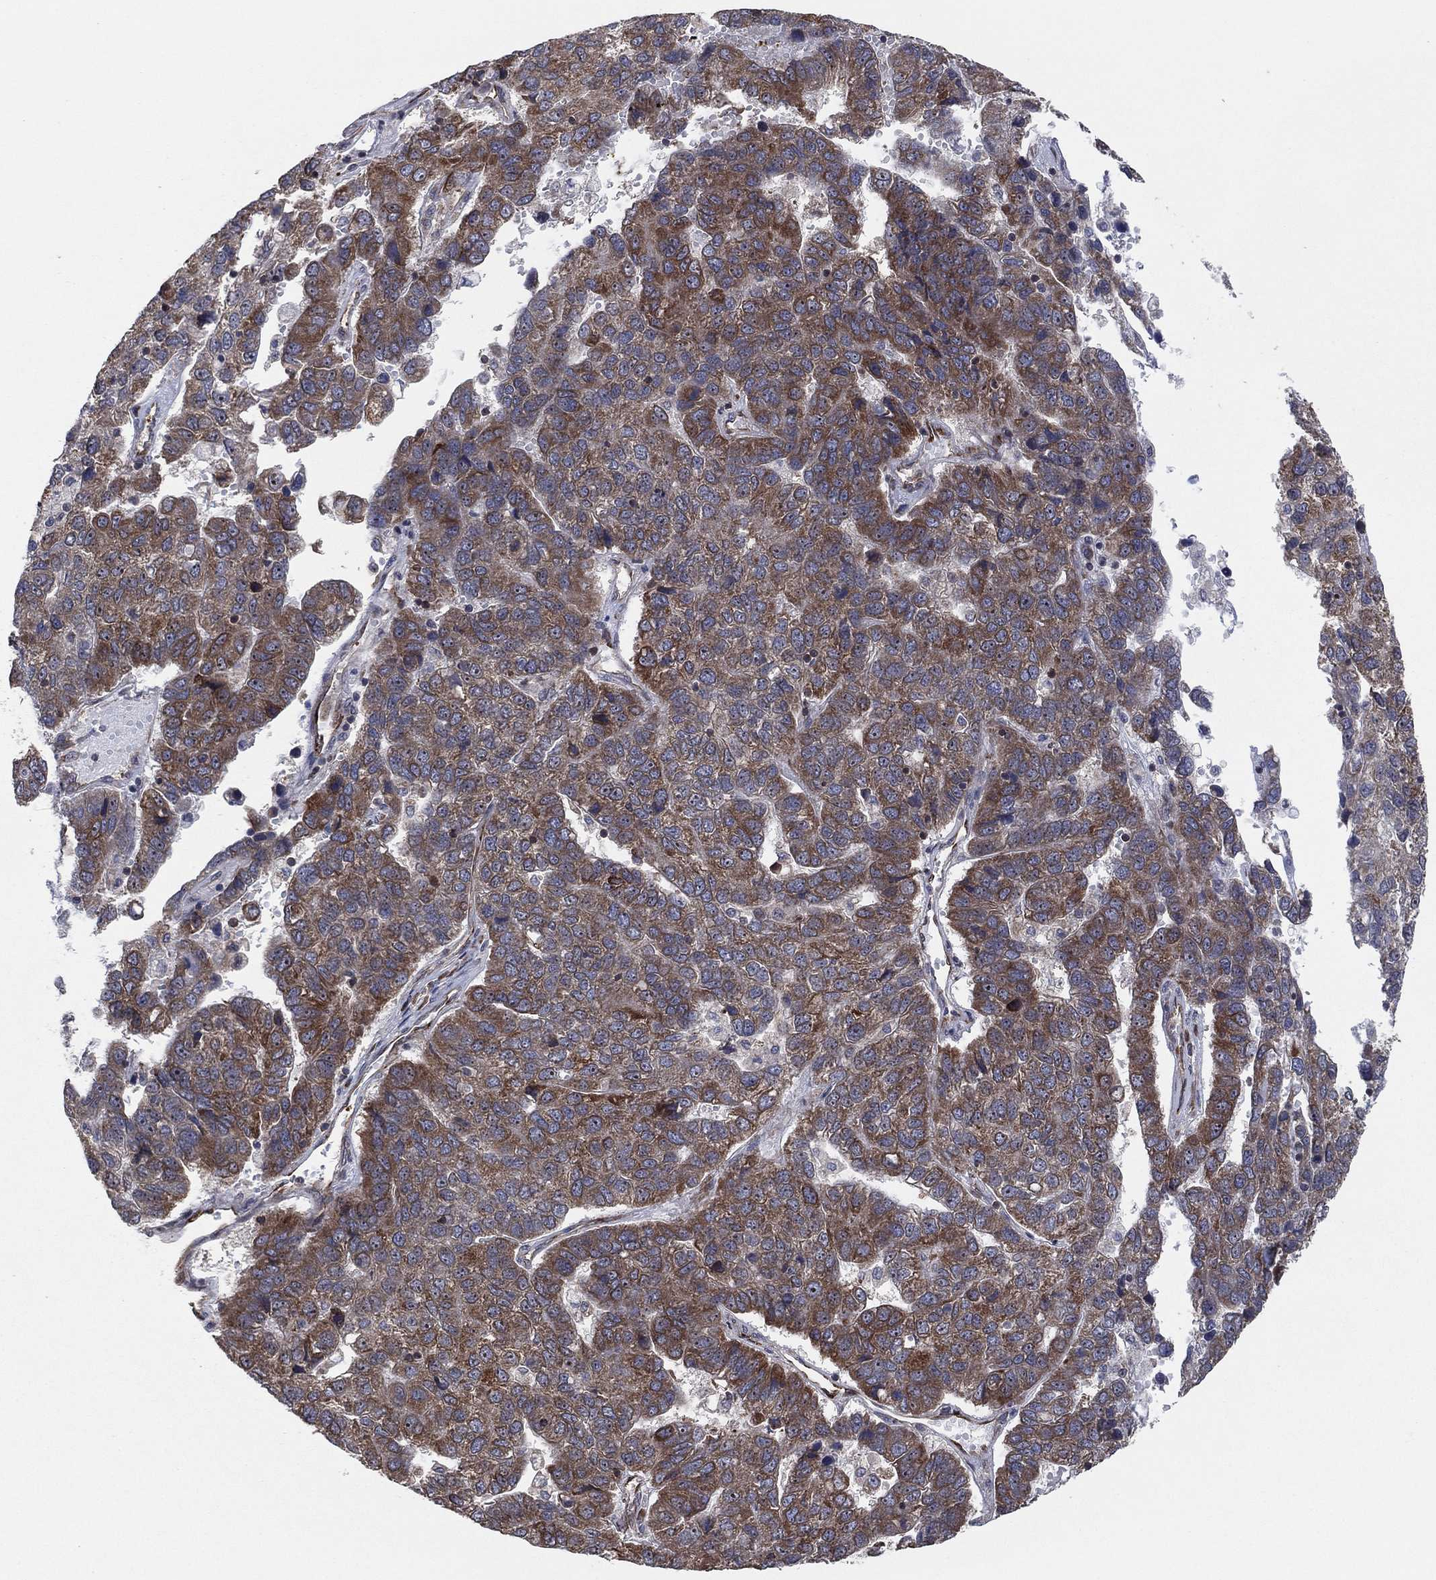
{"staining": {"intensity": "moderate", "quantity": "25%-75%", "location": "cytoplasmic/membranous,nuclear"}, "tissue": "pancreatic cancer", "cell_type": "Tumor cells", "image_type": "cancer", "snomed": [{"axis": "morphology", "description": "Adenocarcinoma, NOS"}, {"axis": "topography", "description": "Pancreas"}], "caption": "Human pancreatic cancer (adenocarcinoma) stained for a protein (brown) shows moderate cytoplasmic/membranous and nuclear positive expression in about 25%-75% of tumor cells.", "gene": "TMCO1", "patient": {"sex": "female", "age": 61}}